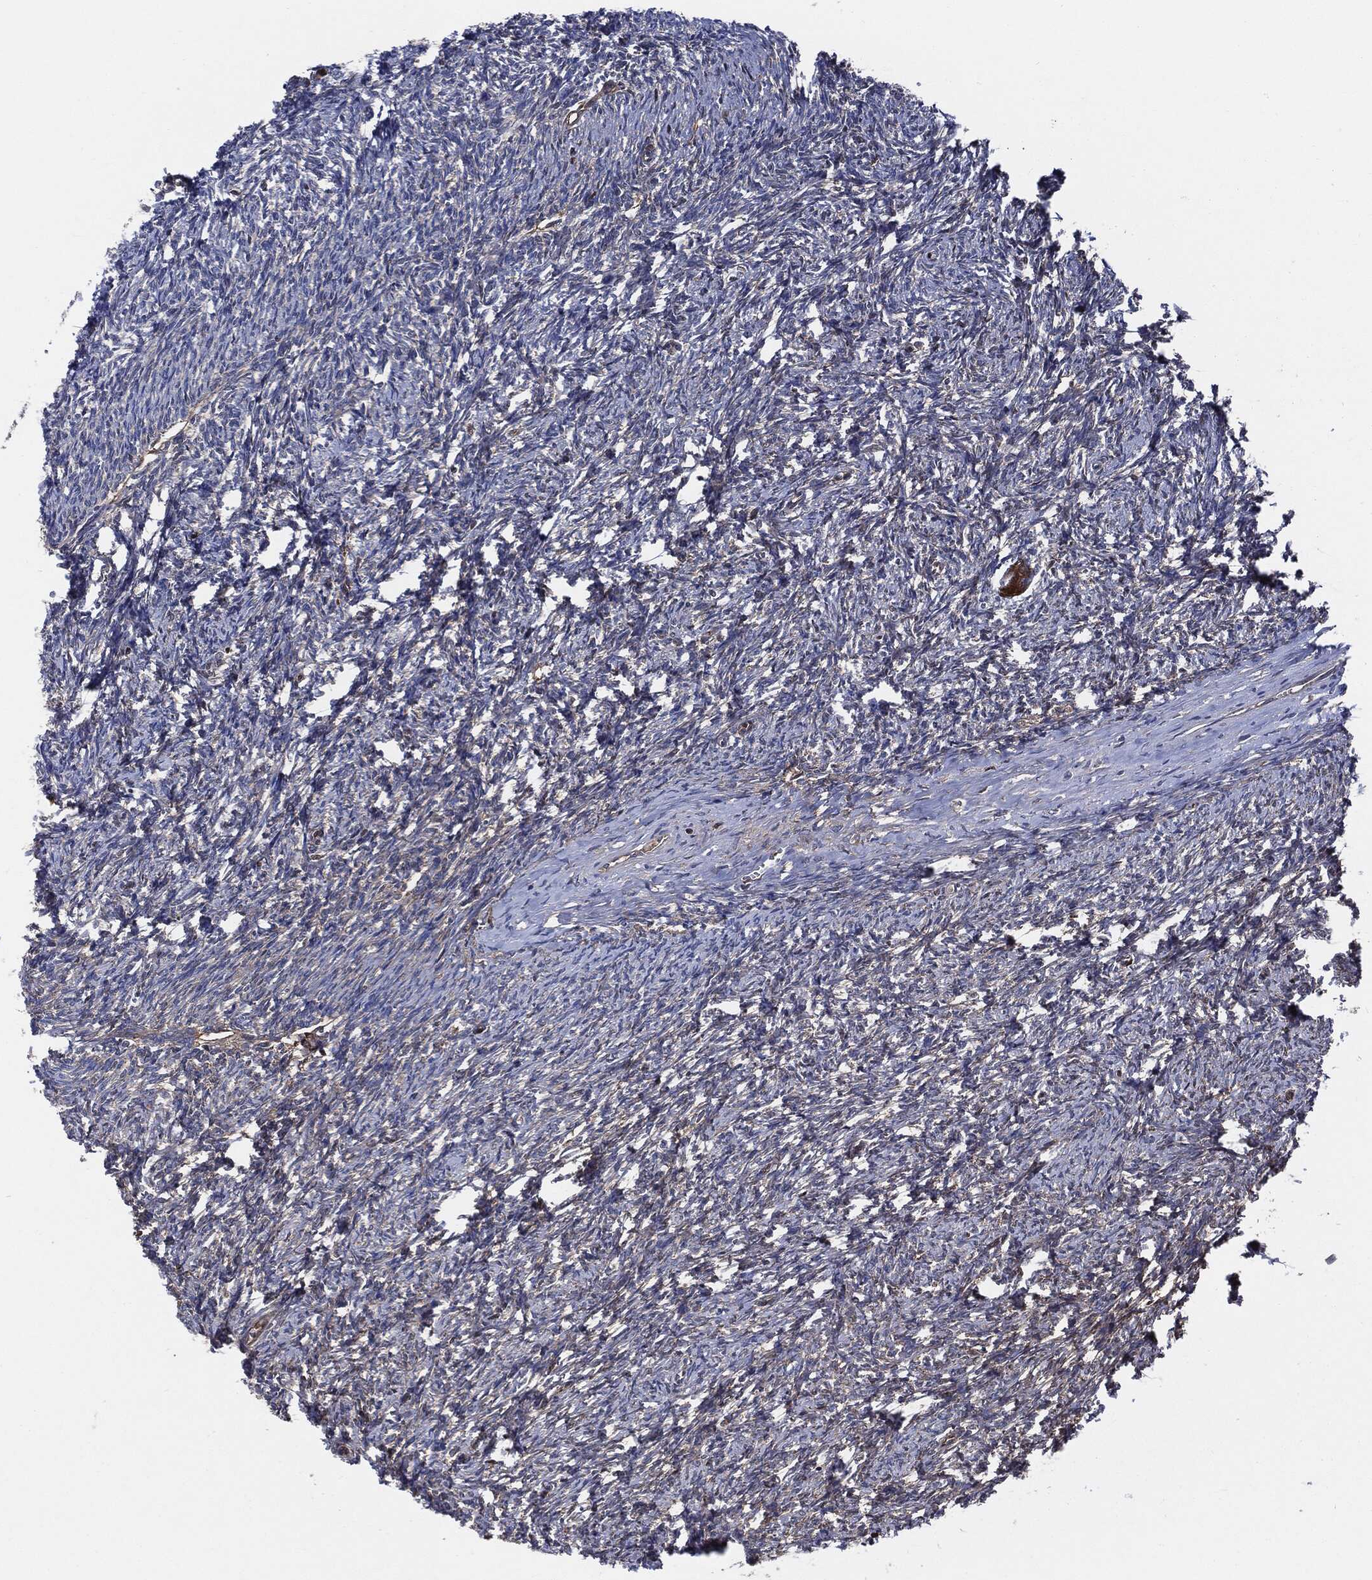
{"staining": {"intensity": "strong", "quantity": ">75%", "location": "cytoplasmic/membranous"}, "tissue": "ovary", "cell_type": "Follicle cells", "image_type": "normal", "snomed": [{"axis": "morphology", "description": "Normal tissue, NOS"}, {"axis": "topography", "description": "Fallopian tube"}, {"axis": "topography", "description": "Ovary"}], "caption": "Follicle cells demonstrate high levels of strong cytoplasmic/membranous positivity in about >75% of cells in benign human ovary. (Stains: DAB in brown, nuclei in blue, Microscopy: brightfield microscopy at high magnification).", "gene": "XPNPEP1", "patient": {"sex": "female", "age": 33}}